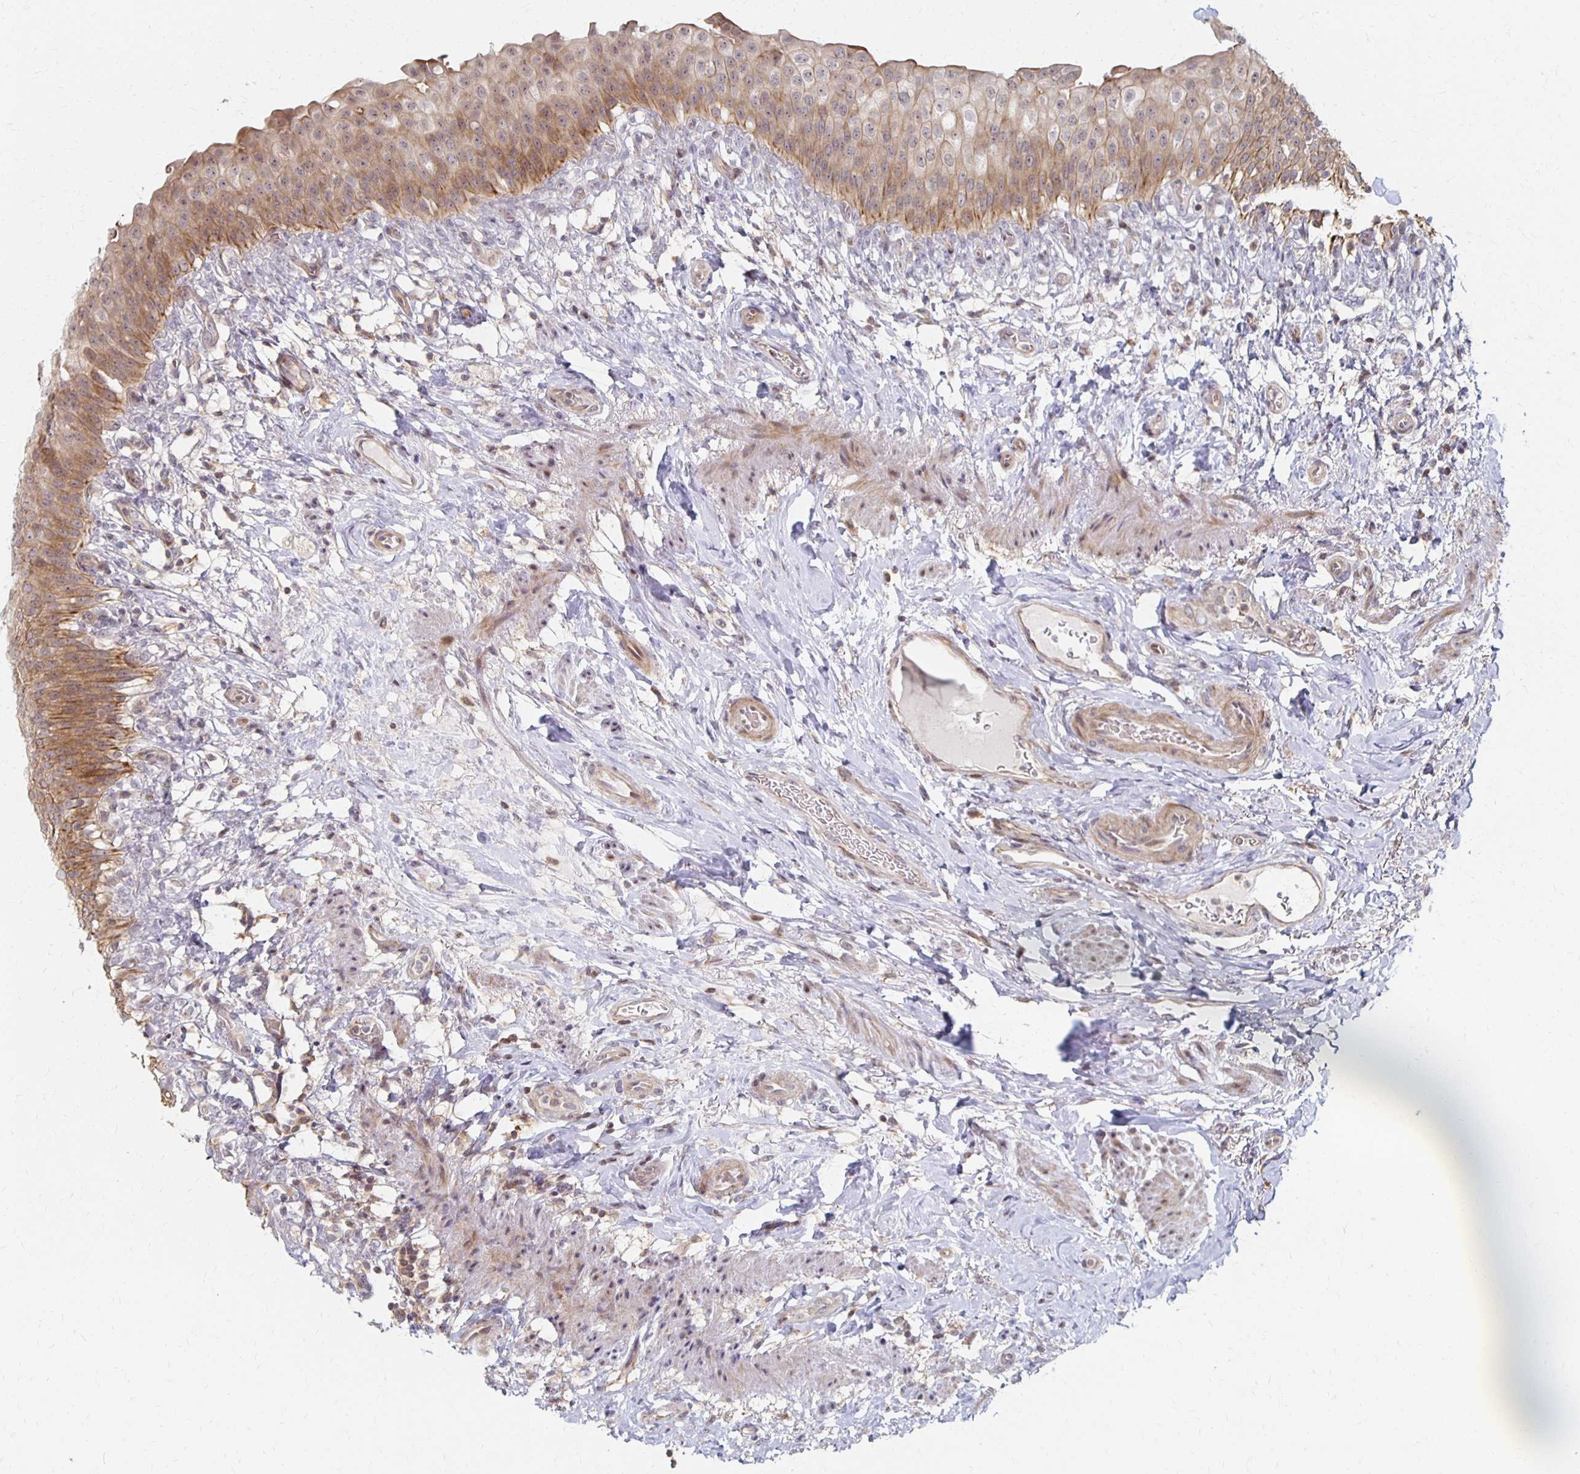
{"staining": {"intensity": "weak", "quantity": ">75%", "location": "cytoplasmic/membranous,nuclear"}, "tissue": "urinary bladder", "cell_type": "Urothelial cells", "image_type": "normal", "snomed": [{"axis": "morphology", "description": "Normal tissue, NOS"}, {"axis": "topography", "description": "Urinary bladder"}, {"axis": "topography", "description": "Peripheral nerve tissue"}], "caption": "A high-resolution histopathology image shows immunohistochemistry (IHC) staining of unremarkable urinary bladder, which demonstrates weak cytoplasmic/membranous,nuclear expression in approximately >75% of urothelial cells. Immunohistochemistry stains the protein in brown and the nuclei are stained blue.", "gene": "PRKCB", "patient": {"sex": "female", "age": 60}}